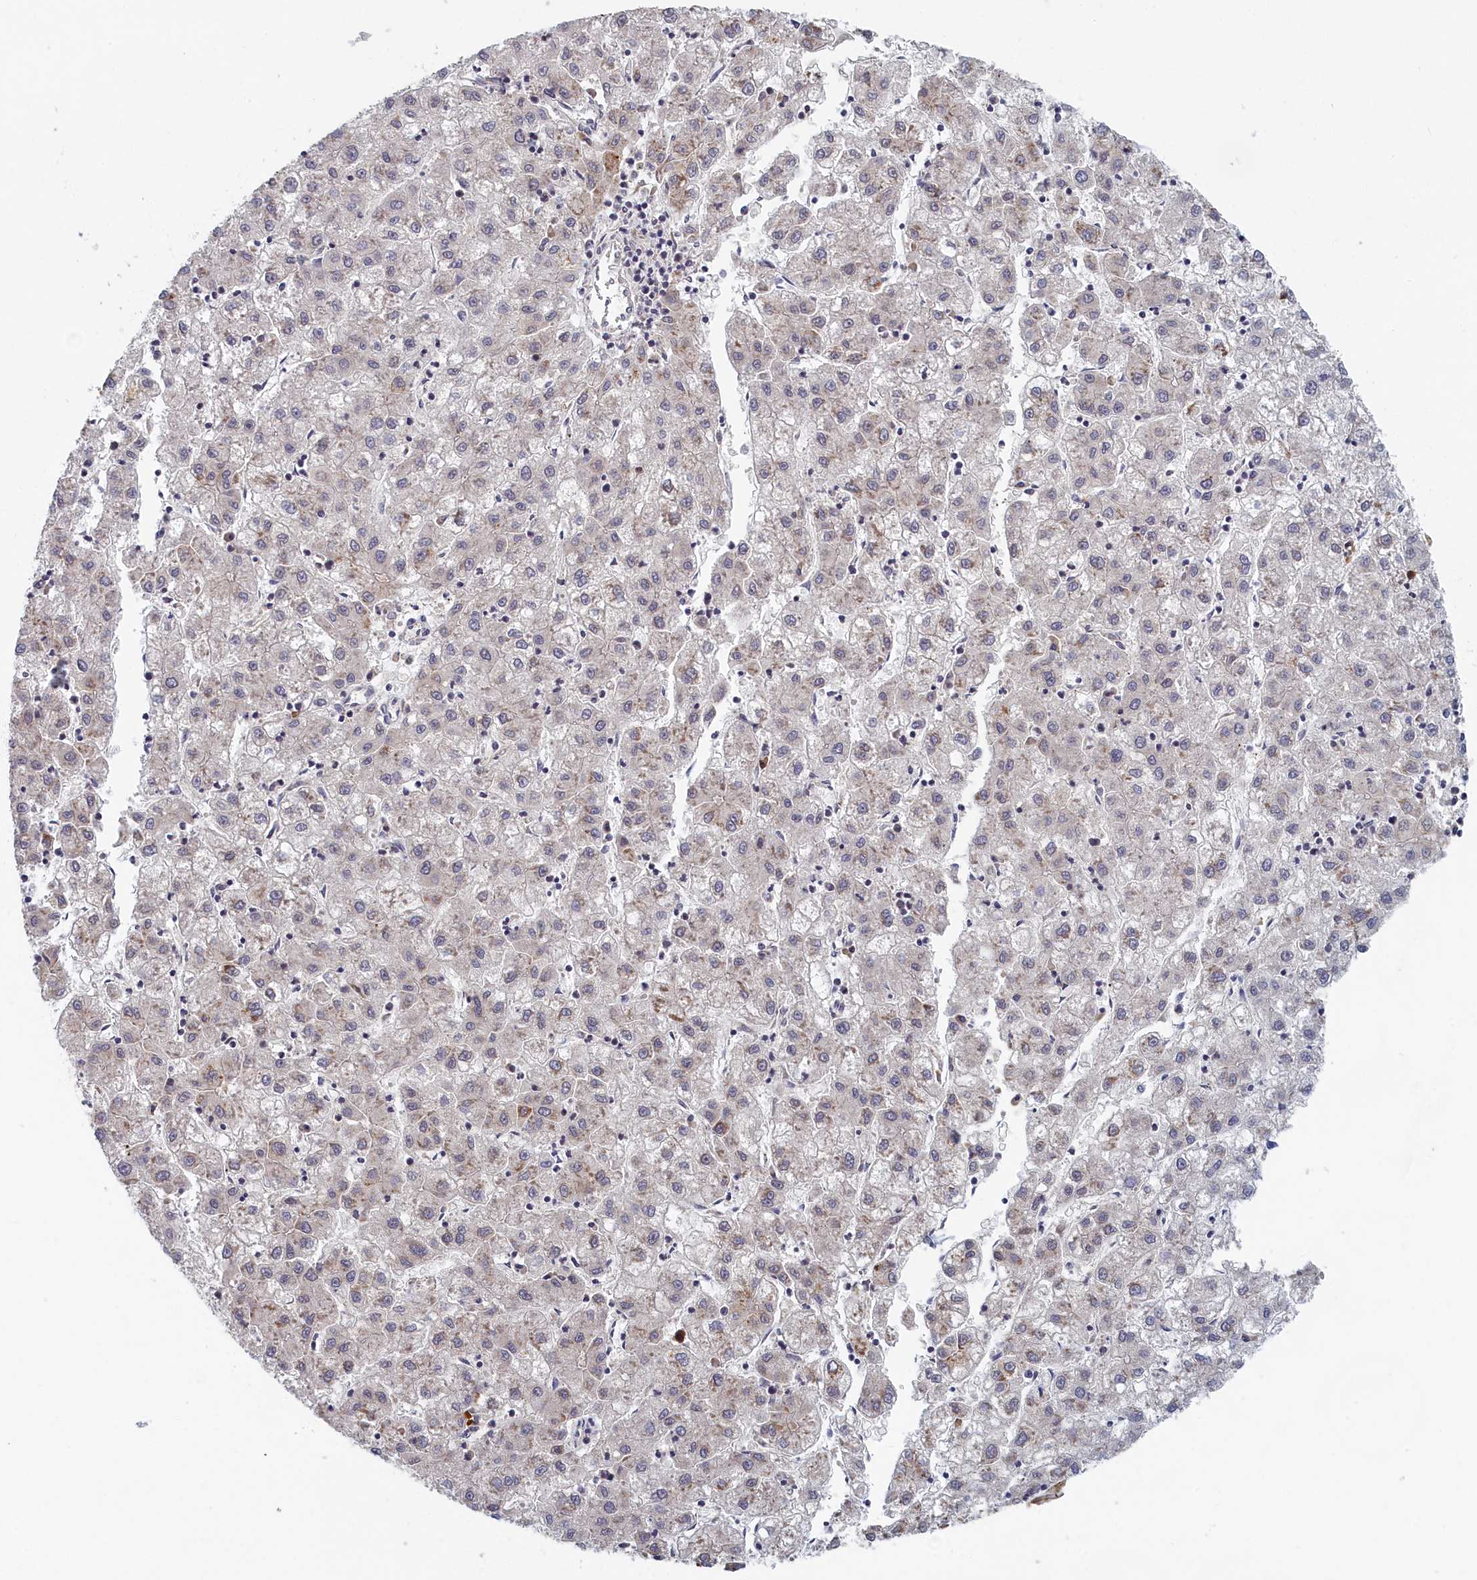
{"staining": {"intensity": "negative", "quantity": "none", "location": "none"}, "tissue": "liver cancer", "cell_type": "Tumor cells", "image_type": "cancer", "snomed": [{"axis": "morphology", "description": "Carcinoma, Hepatocellular, NOS"}, {"axis": "topography", "description": "Liver"}], "caption": "A histopathology image of liver cancer (hepatocellular carcinoma) stained for a protein demonstrates no brown staining in tumor cells.", "gene": "DNAJC17", "patient": {"sex": "male", "age": 72}}